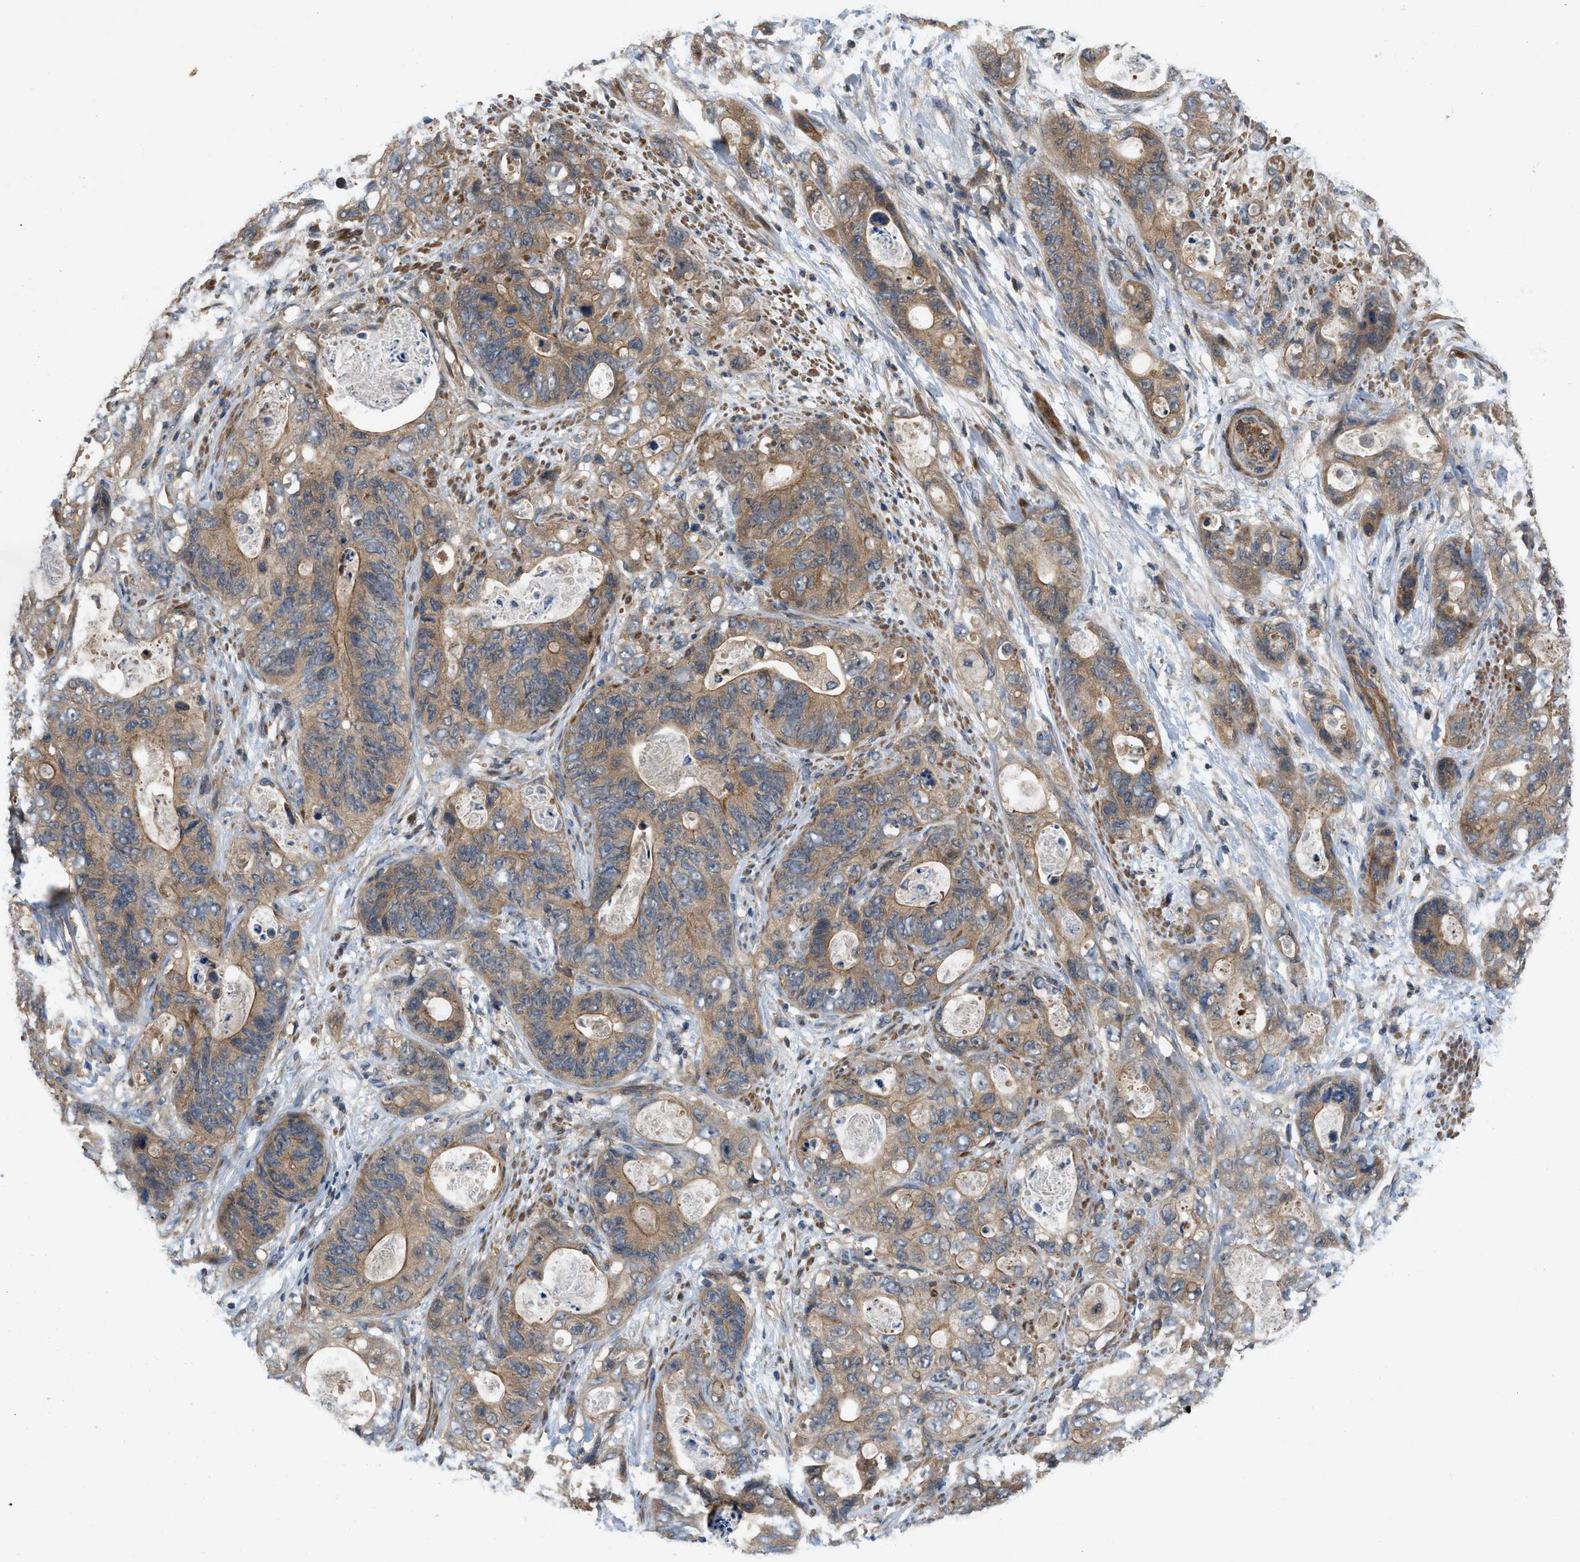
{"staining": {"intensity": "moderate", "quantity": ">75%", "location": "cytoplasmic/membranous"}, "tissue": "stomach cancer", "cell_type": "Tumor cells", "image_type": "cancer", "snomed": [{"axis": "morphology", "description": "Adenocarcinoma, NOS"}, {"axis": "topography", "description": "Stomach"}], "caption": "Protein staining reveals moderate cytoplasmic/membranous expression in about >75% of tumor cells in stomach cancer.", "gene": "GPR31", "patient": {"sex": "female", "age": 89}}